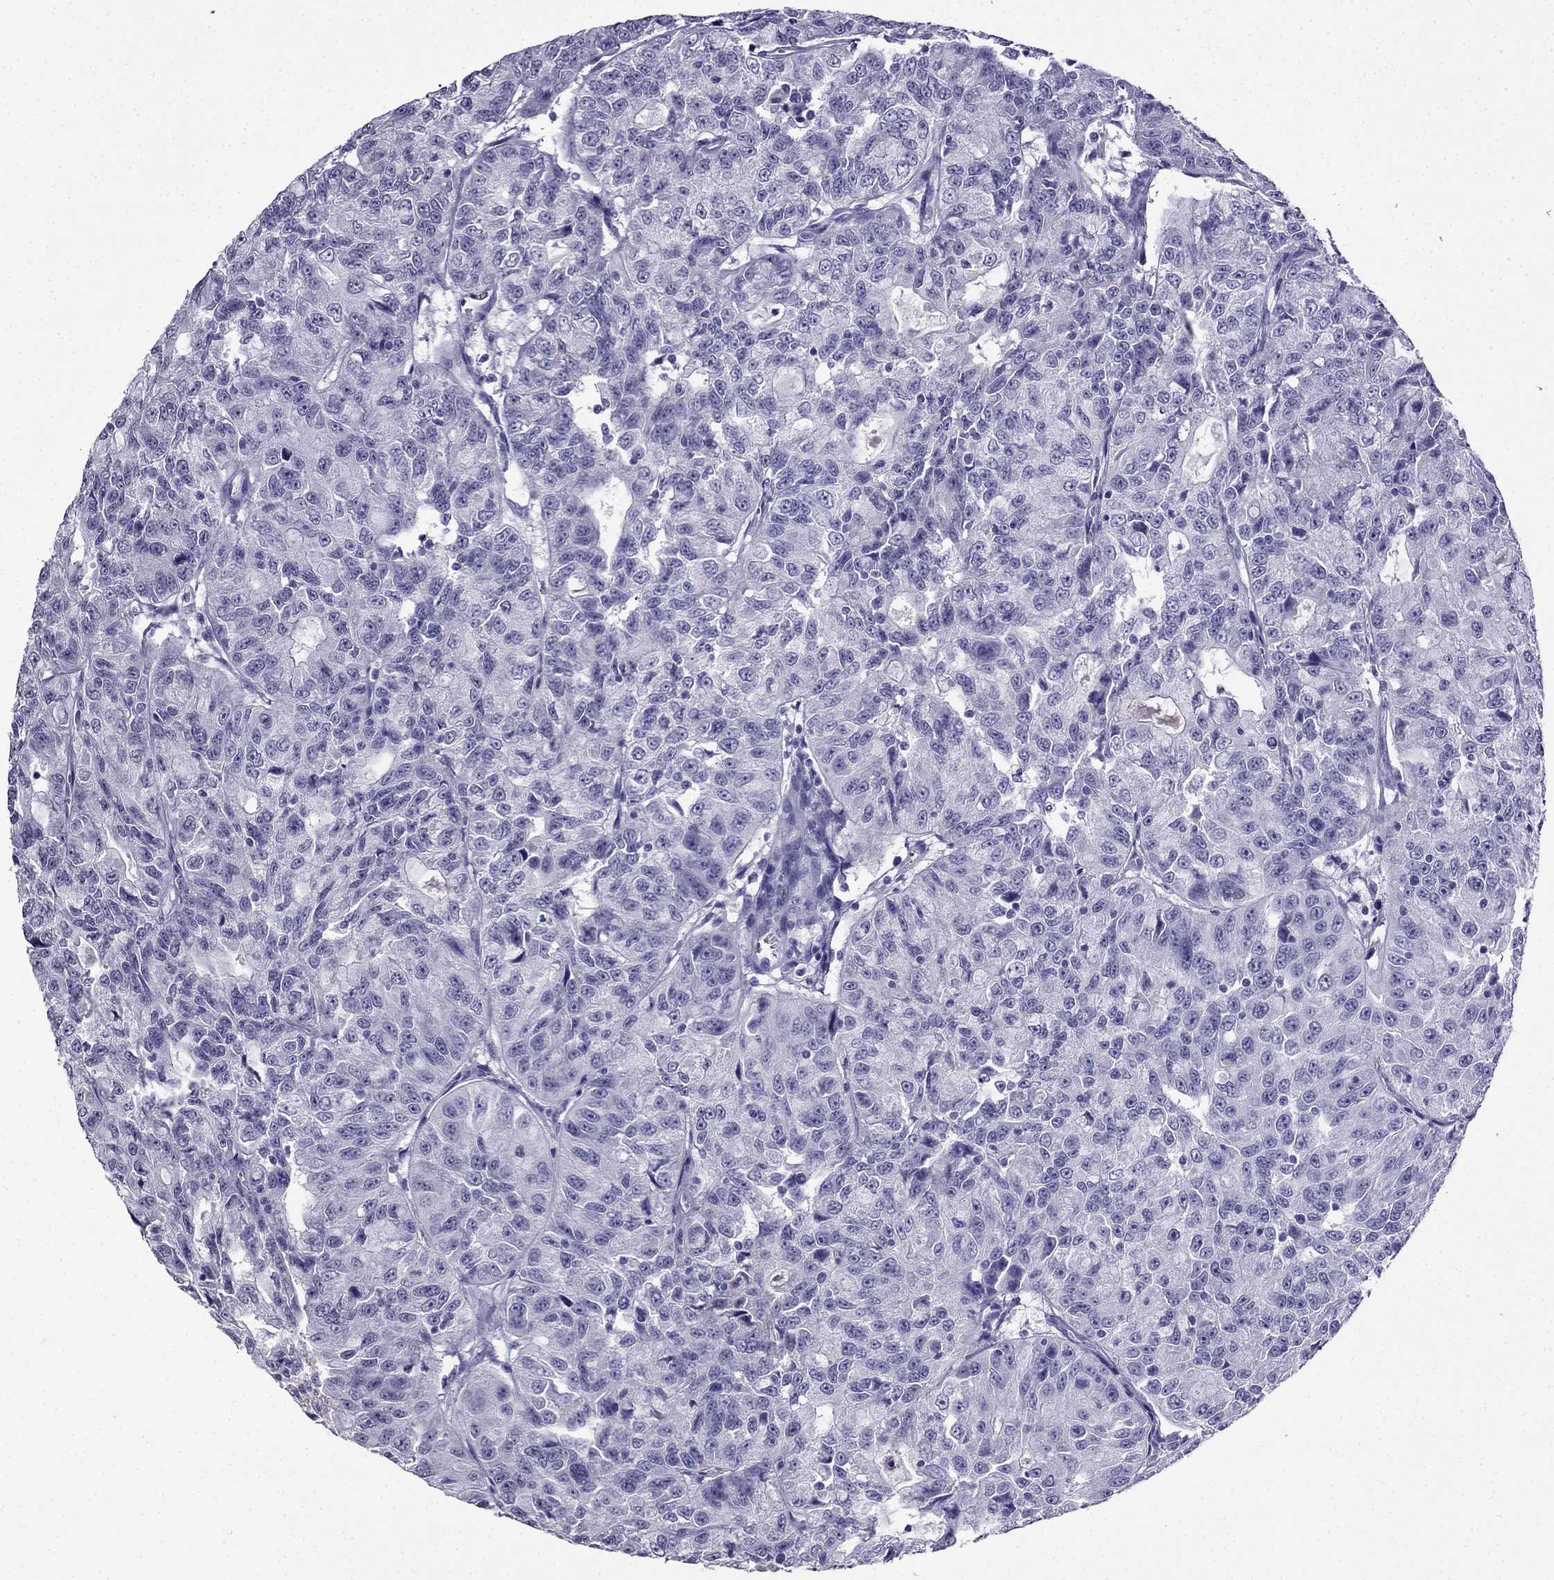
{"staining": {"intensity": "negative", "quantity": "none", "location": "none"}, "tissue": "urothelial cancer", "cell_type": "Tumor cells", "image_type": "cancer", "snomed": [{"axis": "morphology", "description": "Urothelial carcinoma, NOS"}, {"axis": "morphology", "description": "Urothelial carcinoma, High grade"}, {"axis": "topography", "description": "Urinary bladder"}], "caption": "Tumor cells are negative for protein expression in human urothelial cancer.", "gene": "CDHR4", "patient": {"sex": "female", "age": 73}}